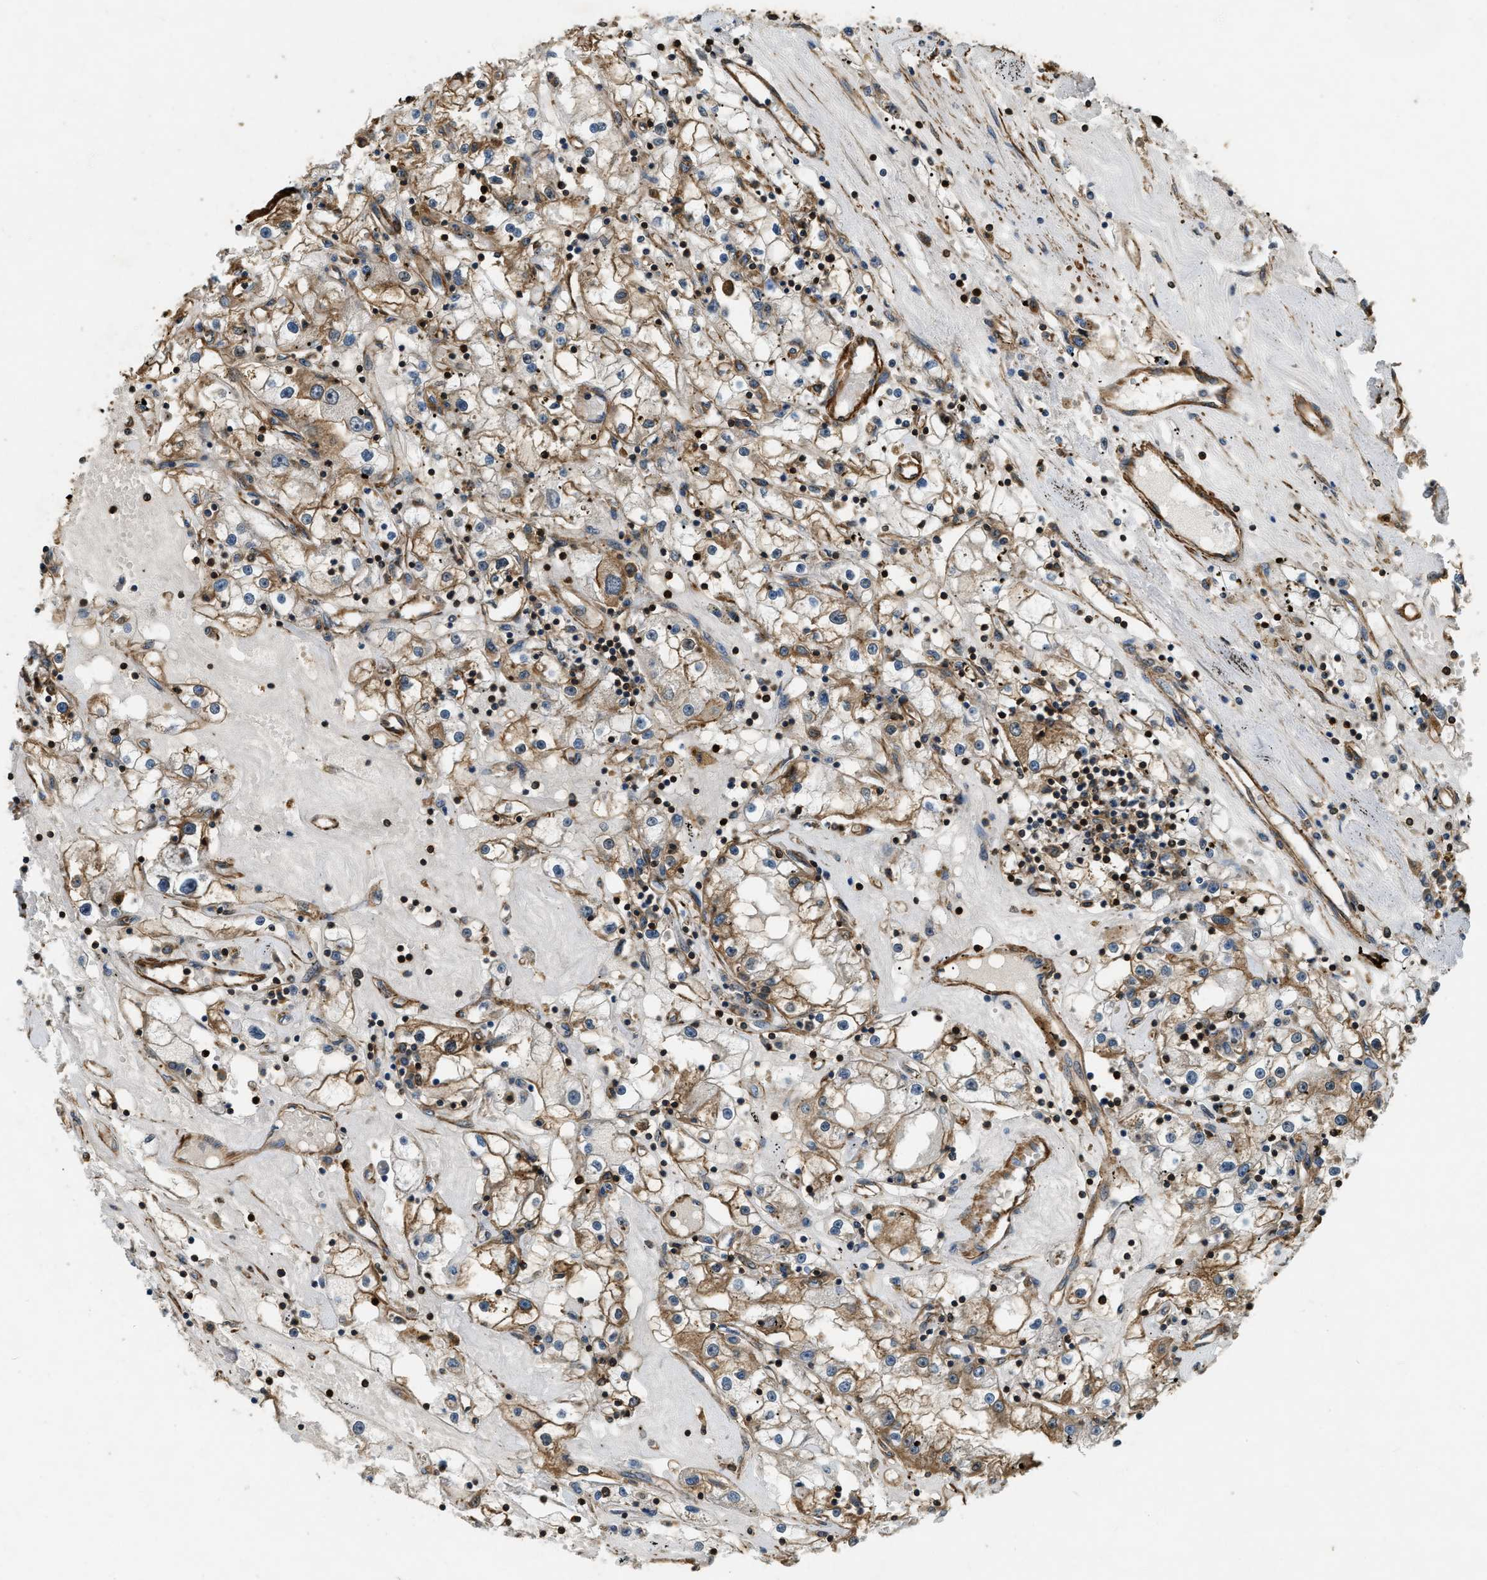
{"staining": {"intensity": "moderate", "quantity": ">75%", "location": "cytoplasmic/membranous"}, "tissue": "renal cancer", "cell_type": "Tumor cells", "image_type": "cancer", "snomed": [{"axis": "morphology", "description": "Adenocarcinoma, NOS"}, {"axis": "topography", "description": "Kidney"}], "caption": "Brown immunohistochemical staining in human adenocarcinoma (renal) displays moderate cytoplasmic/membranous staining in about >75% of tumor cells.", "gene": "YARS1", "patient": {"sex": "male", "age": 56}}